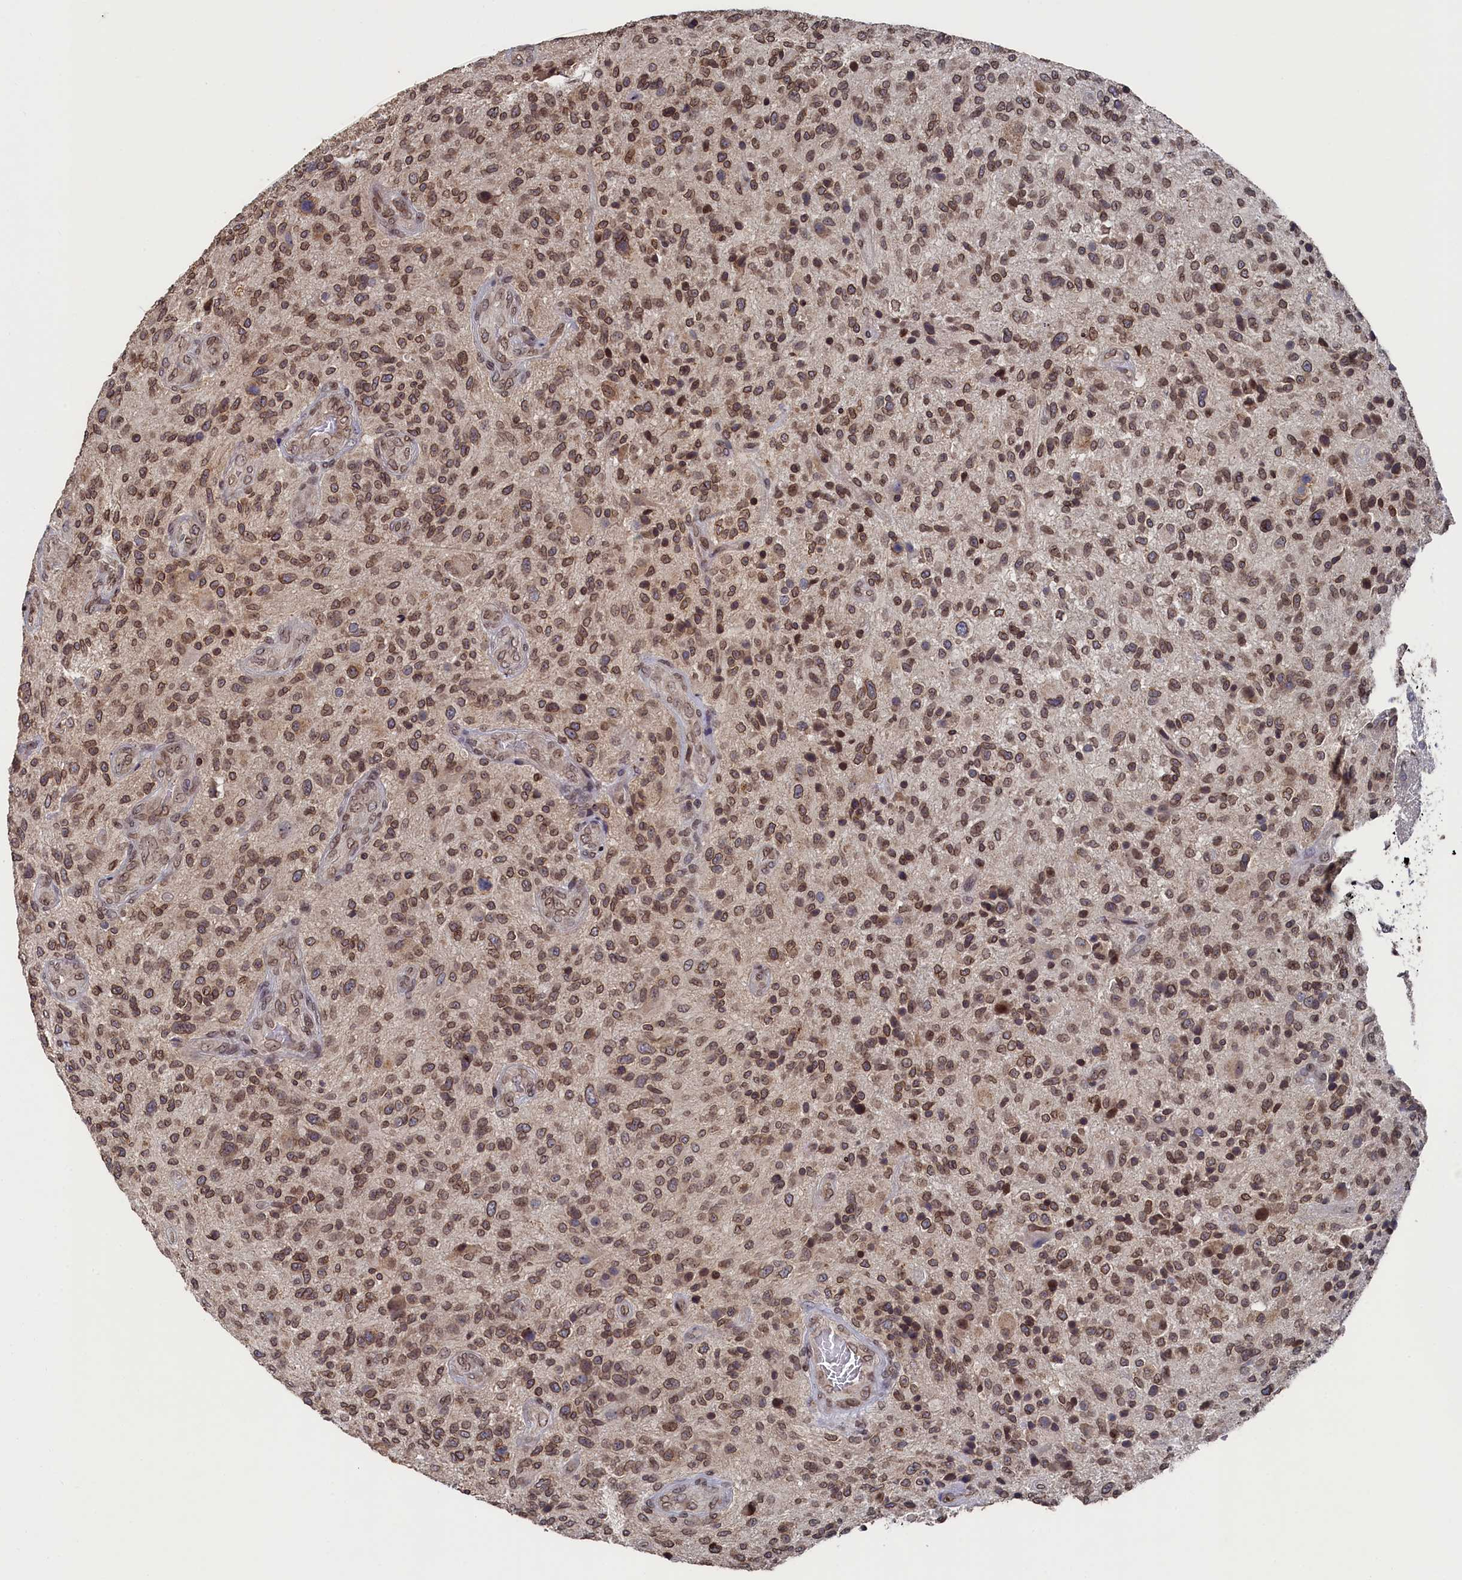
{"staining": {"intensity": "moderate", "quantity": ">75%", "location": "cytoplasmic/membranous,nuclear"}, "tissue": "glioma", "cell_type": "Tumor cells", "image_type": "cancer", "snomed": [{"axis": "morphology", "description": "Glioma, malignant, High grade"}, {"axis": "topography", "description": "Brain"}], "caption": "Immunohistochemistry (IHC) (DAB) staining of glioma reveals moderate cytoplasmic/membranous and nuclear protein staining in about >75% of tumor cells.", "gene": "ANKEF1", "patient": {"sex": "male", "age": 47}}